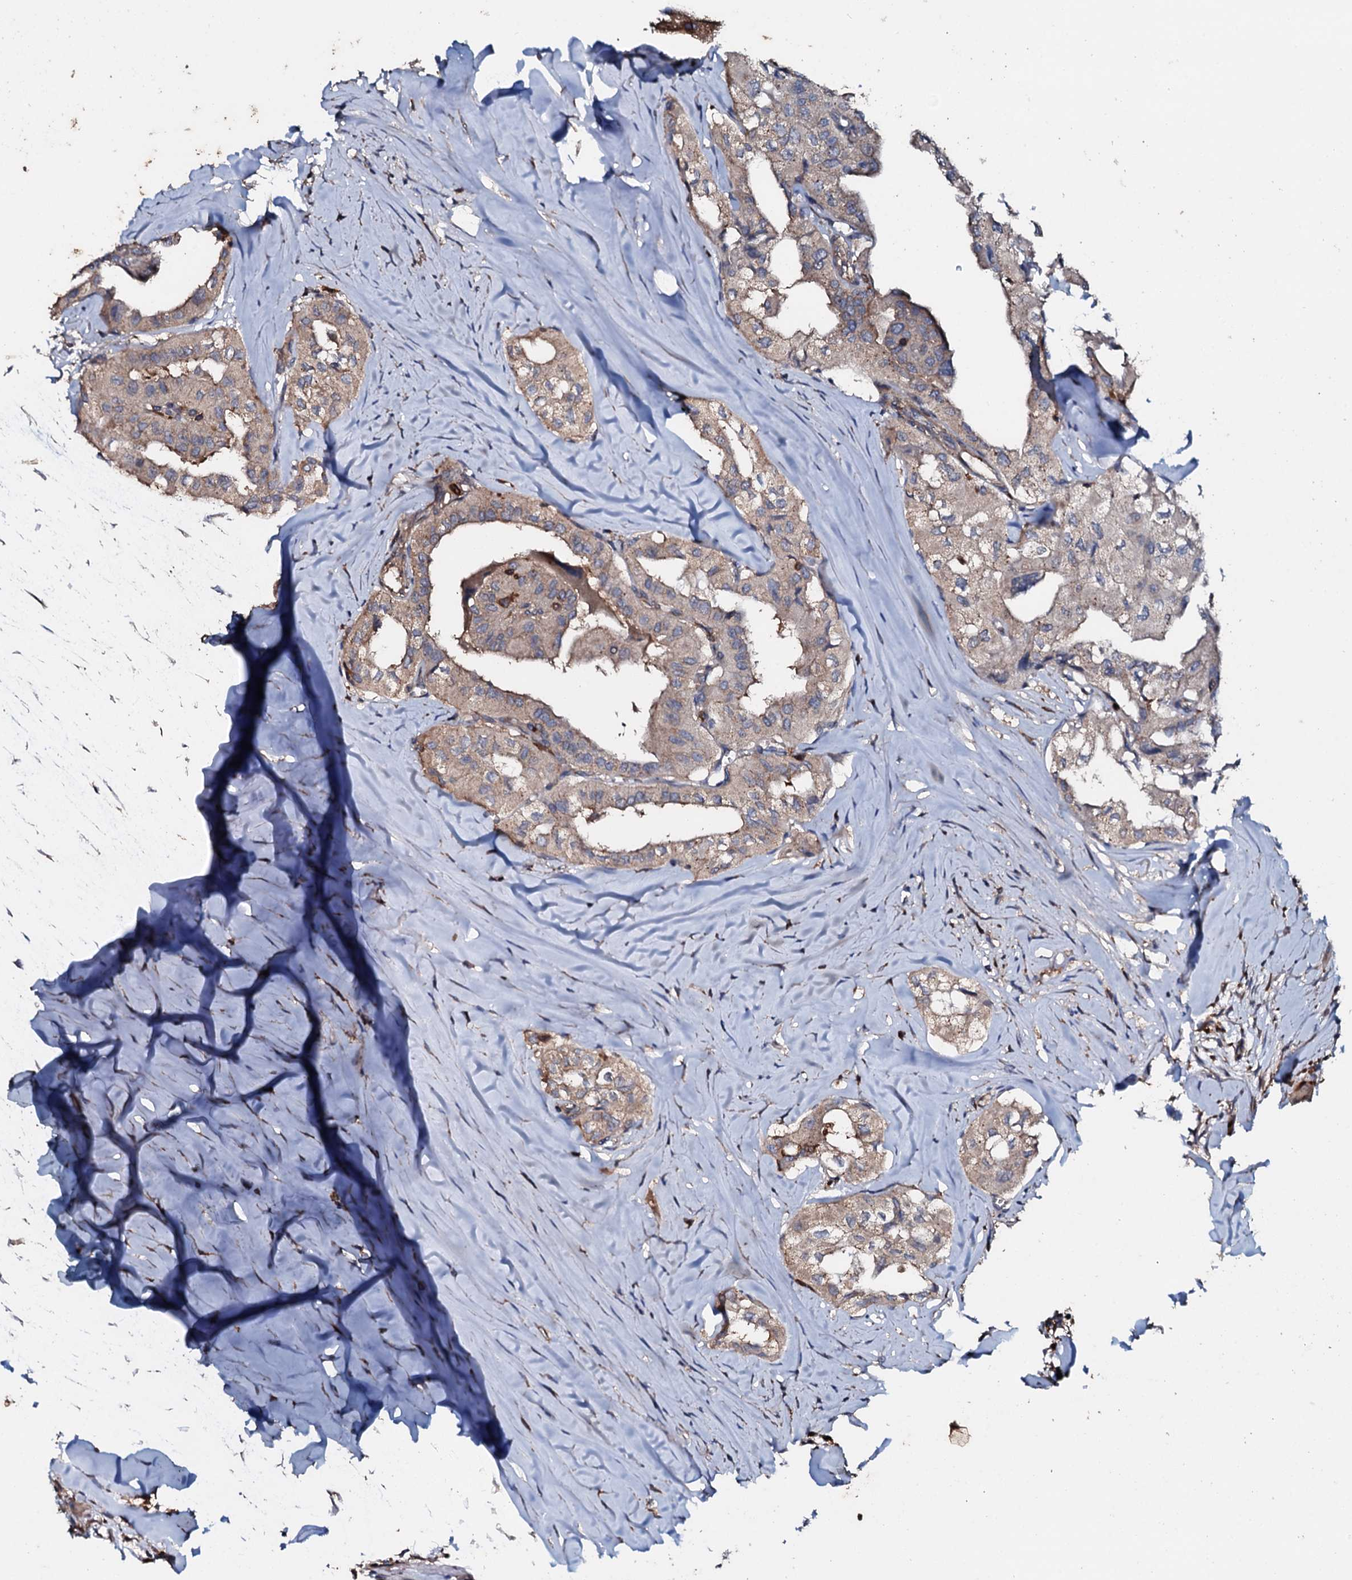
{"staining": {"intensity": "weak", "quantity": "25%-75%", "location": "cytoplasmic/membranous"}, "tissue": "thyroid cancer", "cell_type": "Tumor cells", "image_type": "cancer", "snomed": [{"axis": "morphology", "description": "Papillary adenocarcinoma, NOS"}, {"axis": "topography", "description": "Thyroid gland"}], "caption": "DAB immunohistochemical staining of thyroid papillary adenocarcinoma reveals weak cytoplasmic/membranous protein positivity in about 25%-75% of tumor cells. (DAB (3,3'-diaminobenzidine) = brown stain, brightfield microscopy at high magnification).", "gene": "GRK2", "patient": {"sex": "female", "age": 59}}